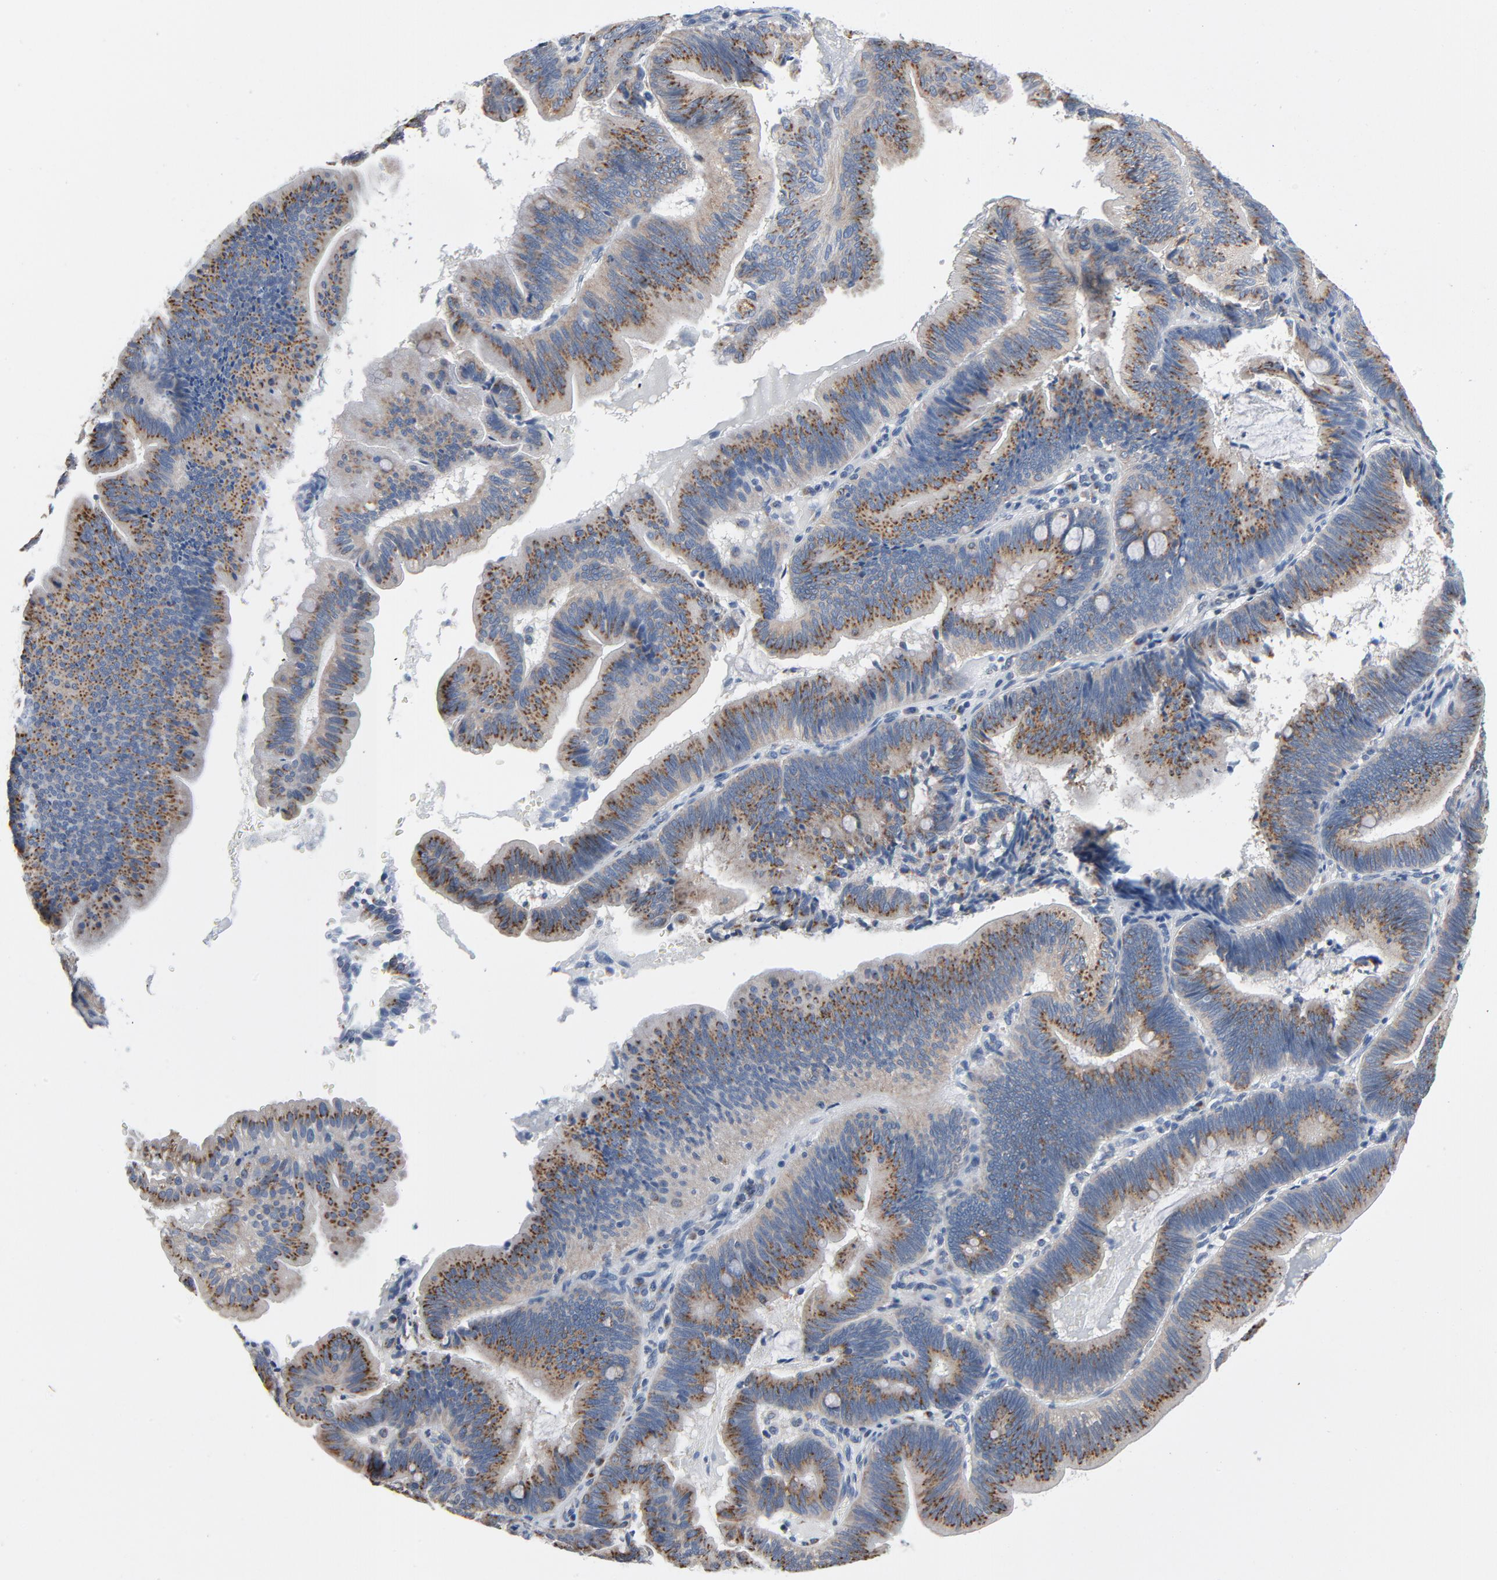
{"staining": {"intensity": "strong", "quantity": ">75%", "location": "cytoplasmic/membranous"}, "tissue": "pancreatic cancer", "cell_type": "Tumor cells", "image_type": "cancer", "snomed": [{"axis": "morphology", "description": "Adenocarcinoma, NOS"}, {"axis": "topography", "description": "Pancreas"}], "caption": "Strong cytoplasmic/membranous positivity for a protein is appreciated in about >75% of tumor cells of pancreatic cancer (adenocarcinoma) using immunohistochemistry.", "gene": "YIPF6", "patient": {"sex": "male", "age": 82}}